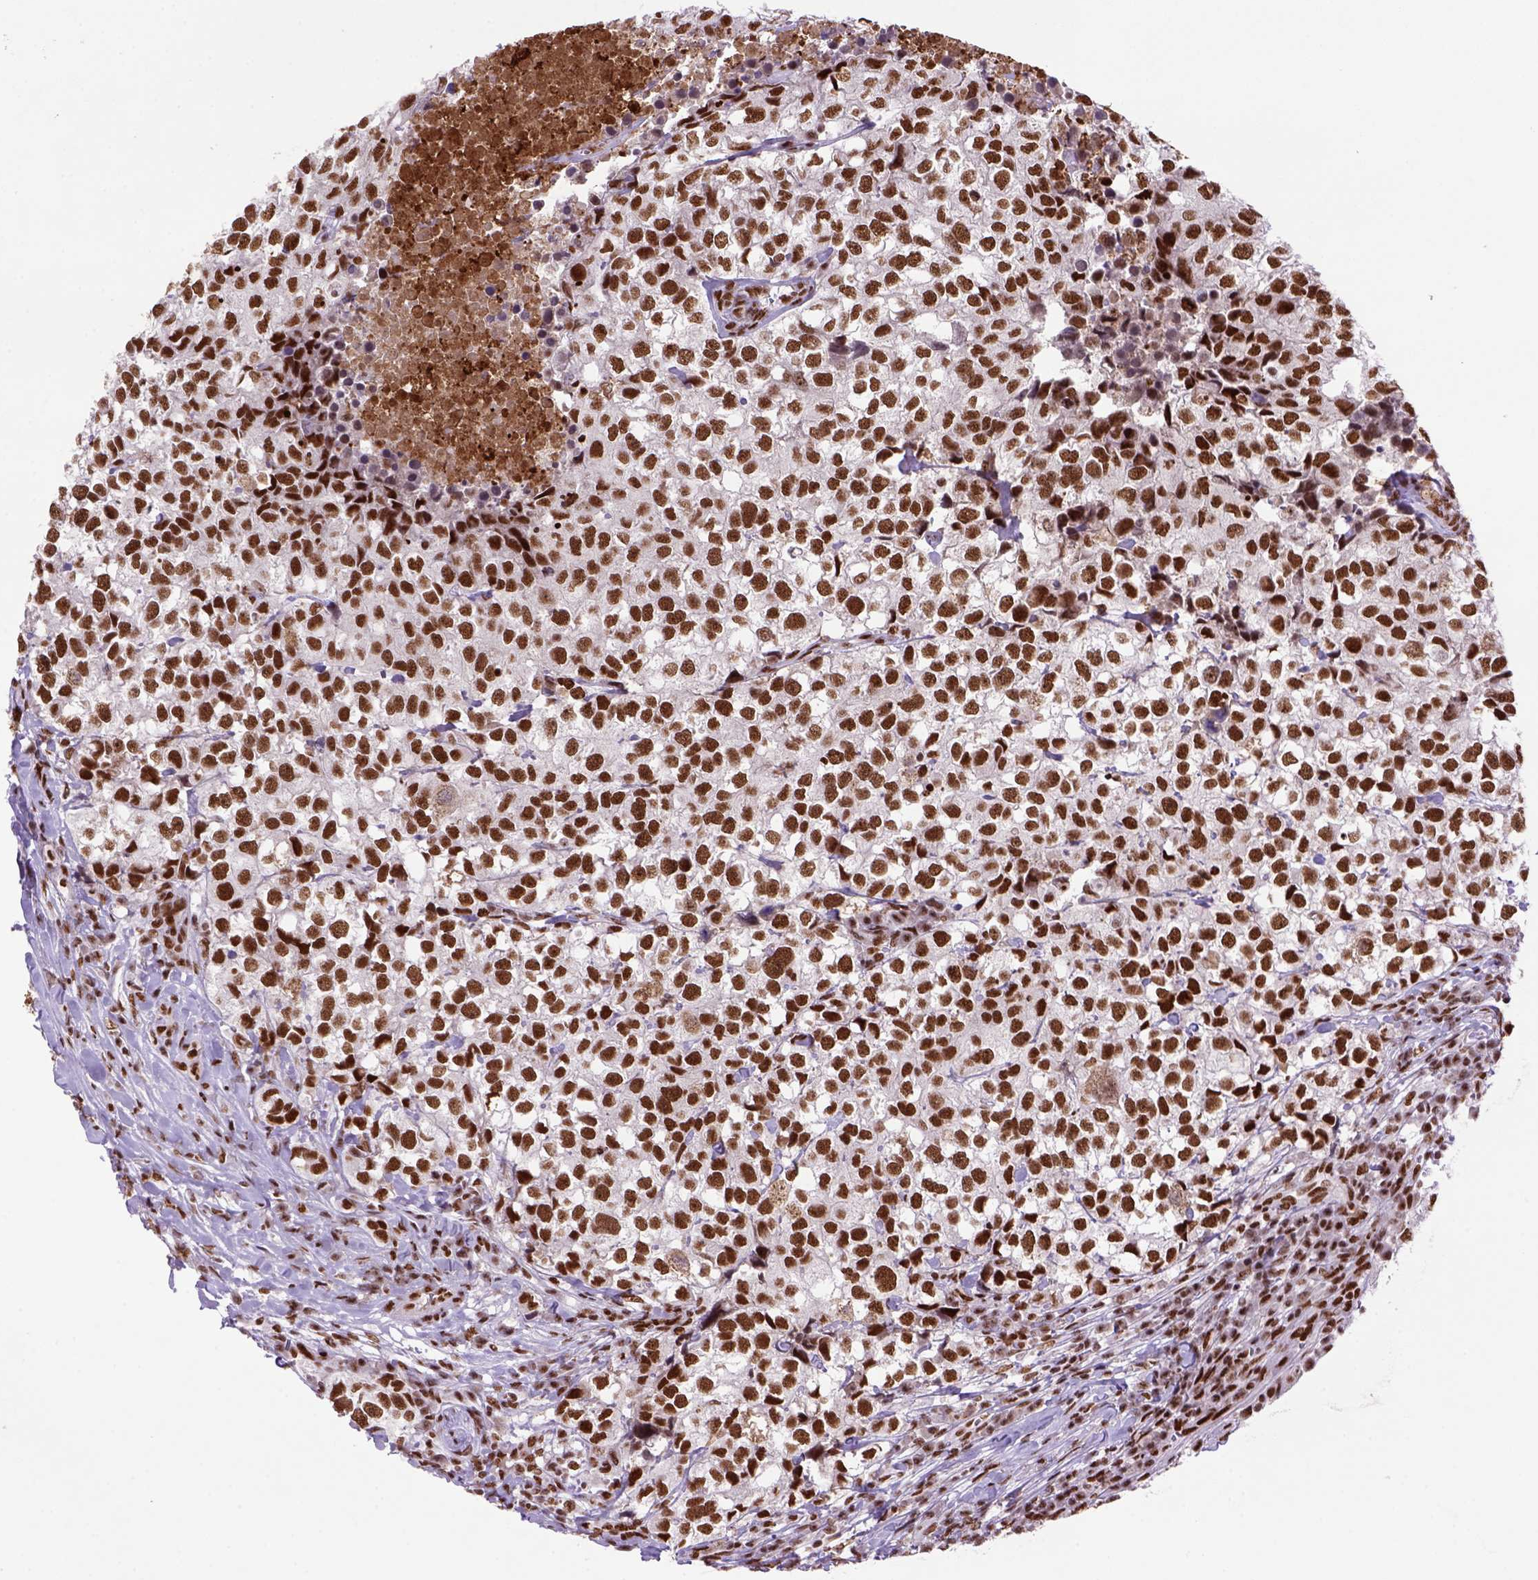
{"staining": {"intensity": "strong", "quantity": ">75%", "location": "nuclear"}, "tissue": "breast cancer", "cell_type": "Tumor cells", "image_type": "cancer", "snomed": [{"axis": "morphology", "description": "Duct carcinoma"}, {"axis": "topography", "description": "Breast"}], "caption": "This is a photomicrograph of immunohistochemistry staining of breast cancer (infiltrating ductal carcinoma), which shows strong staining in the nuclear of tumor cells.", "gene": "NSMCE2", "patient": {"sex": "female", "age": 30}}